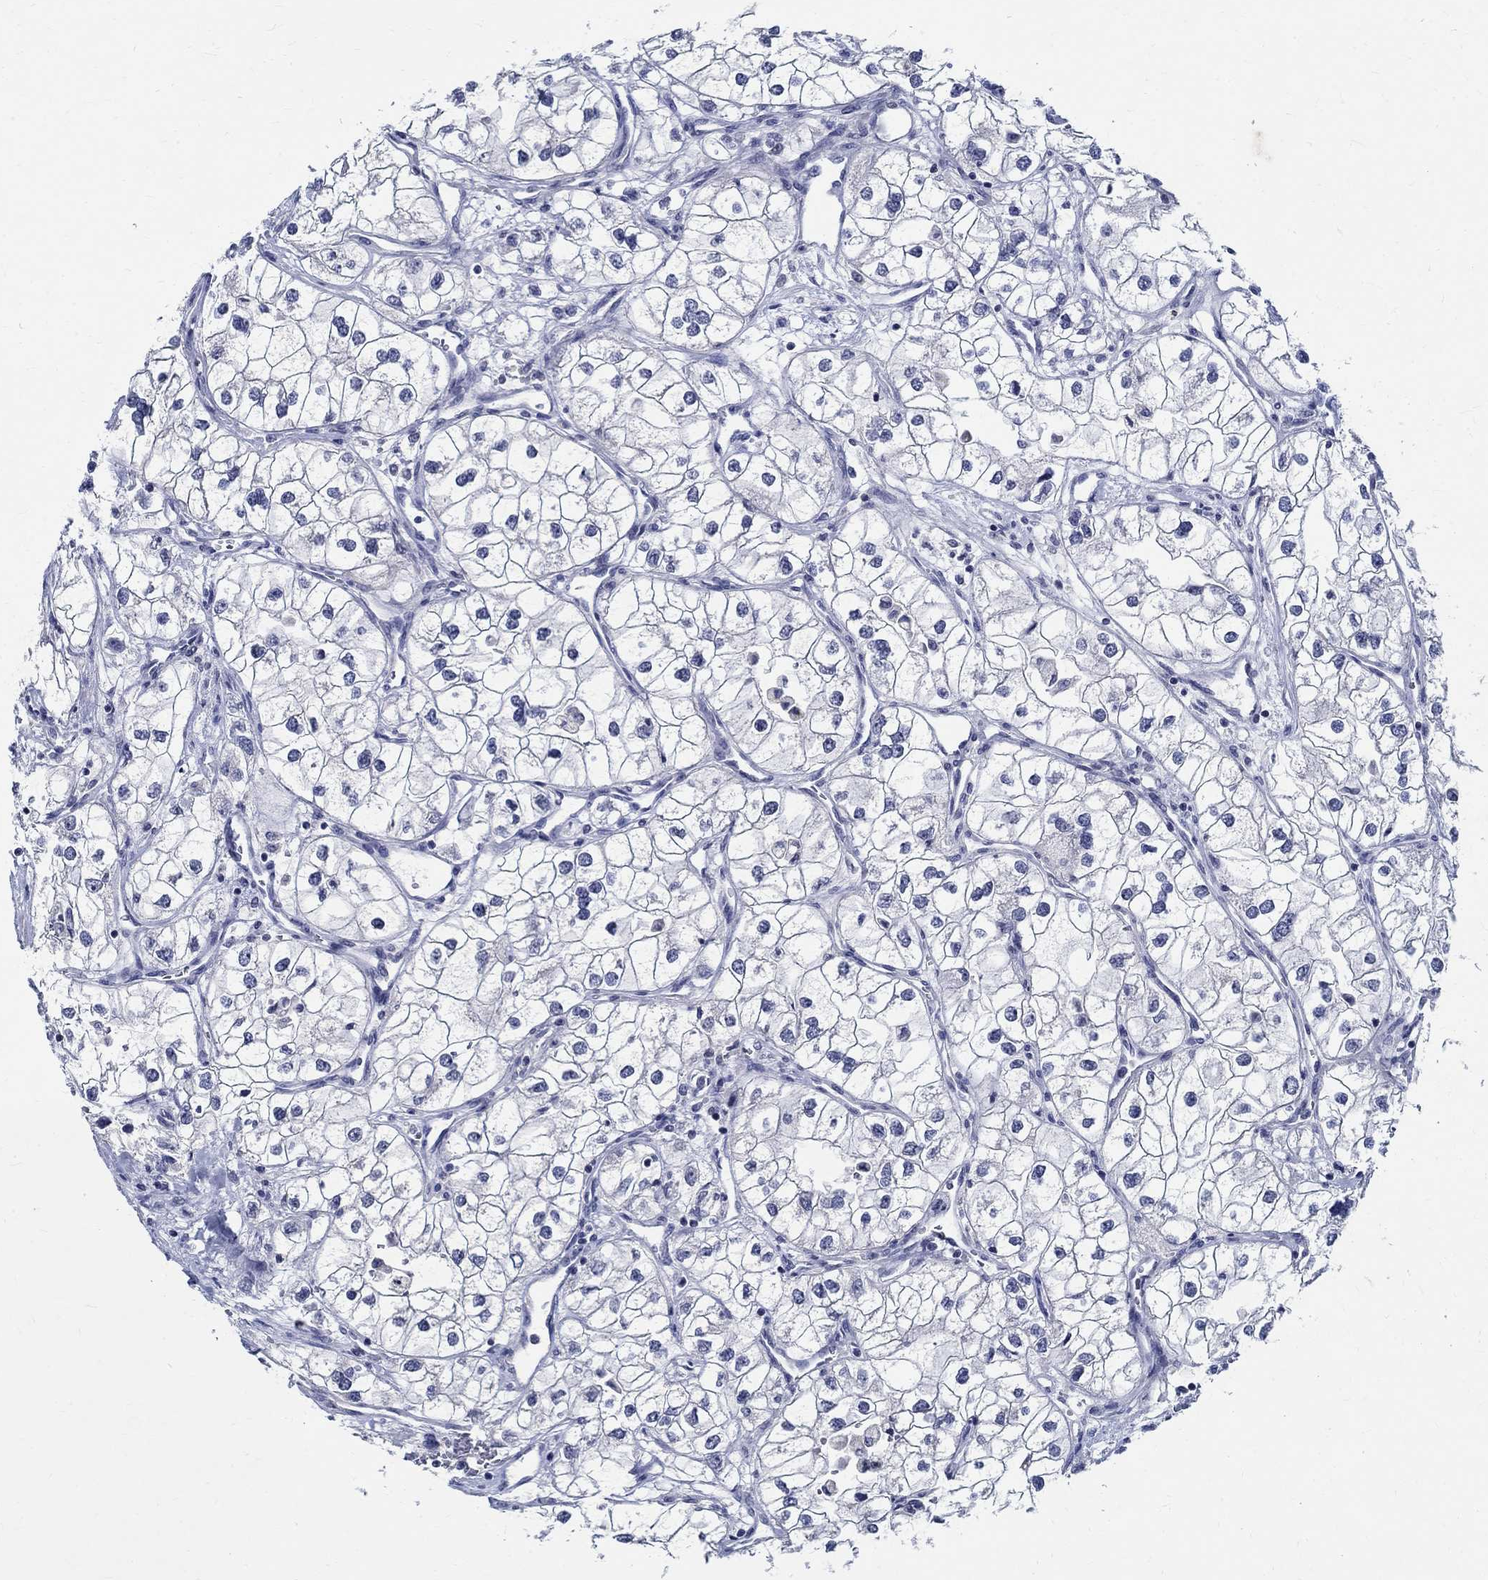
{"staining": {"intensity": "negative", "quantity": "none", "location": "none"}, "tissue": "renal cancer", "cell_type": "Tumor cells", "image_type": "cancer", "snomed": [{"axis": "morphology", "description": "Adenocarcinoma, NOS"}, {"axis": "topography", "description": "Kidney"}], "caption": "Tumor cells show no significant protein expression in adenocarcinoma (renal).", "gene": "CETN1", "patient": {"sex": "male", "age": 59}}